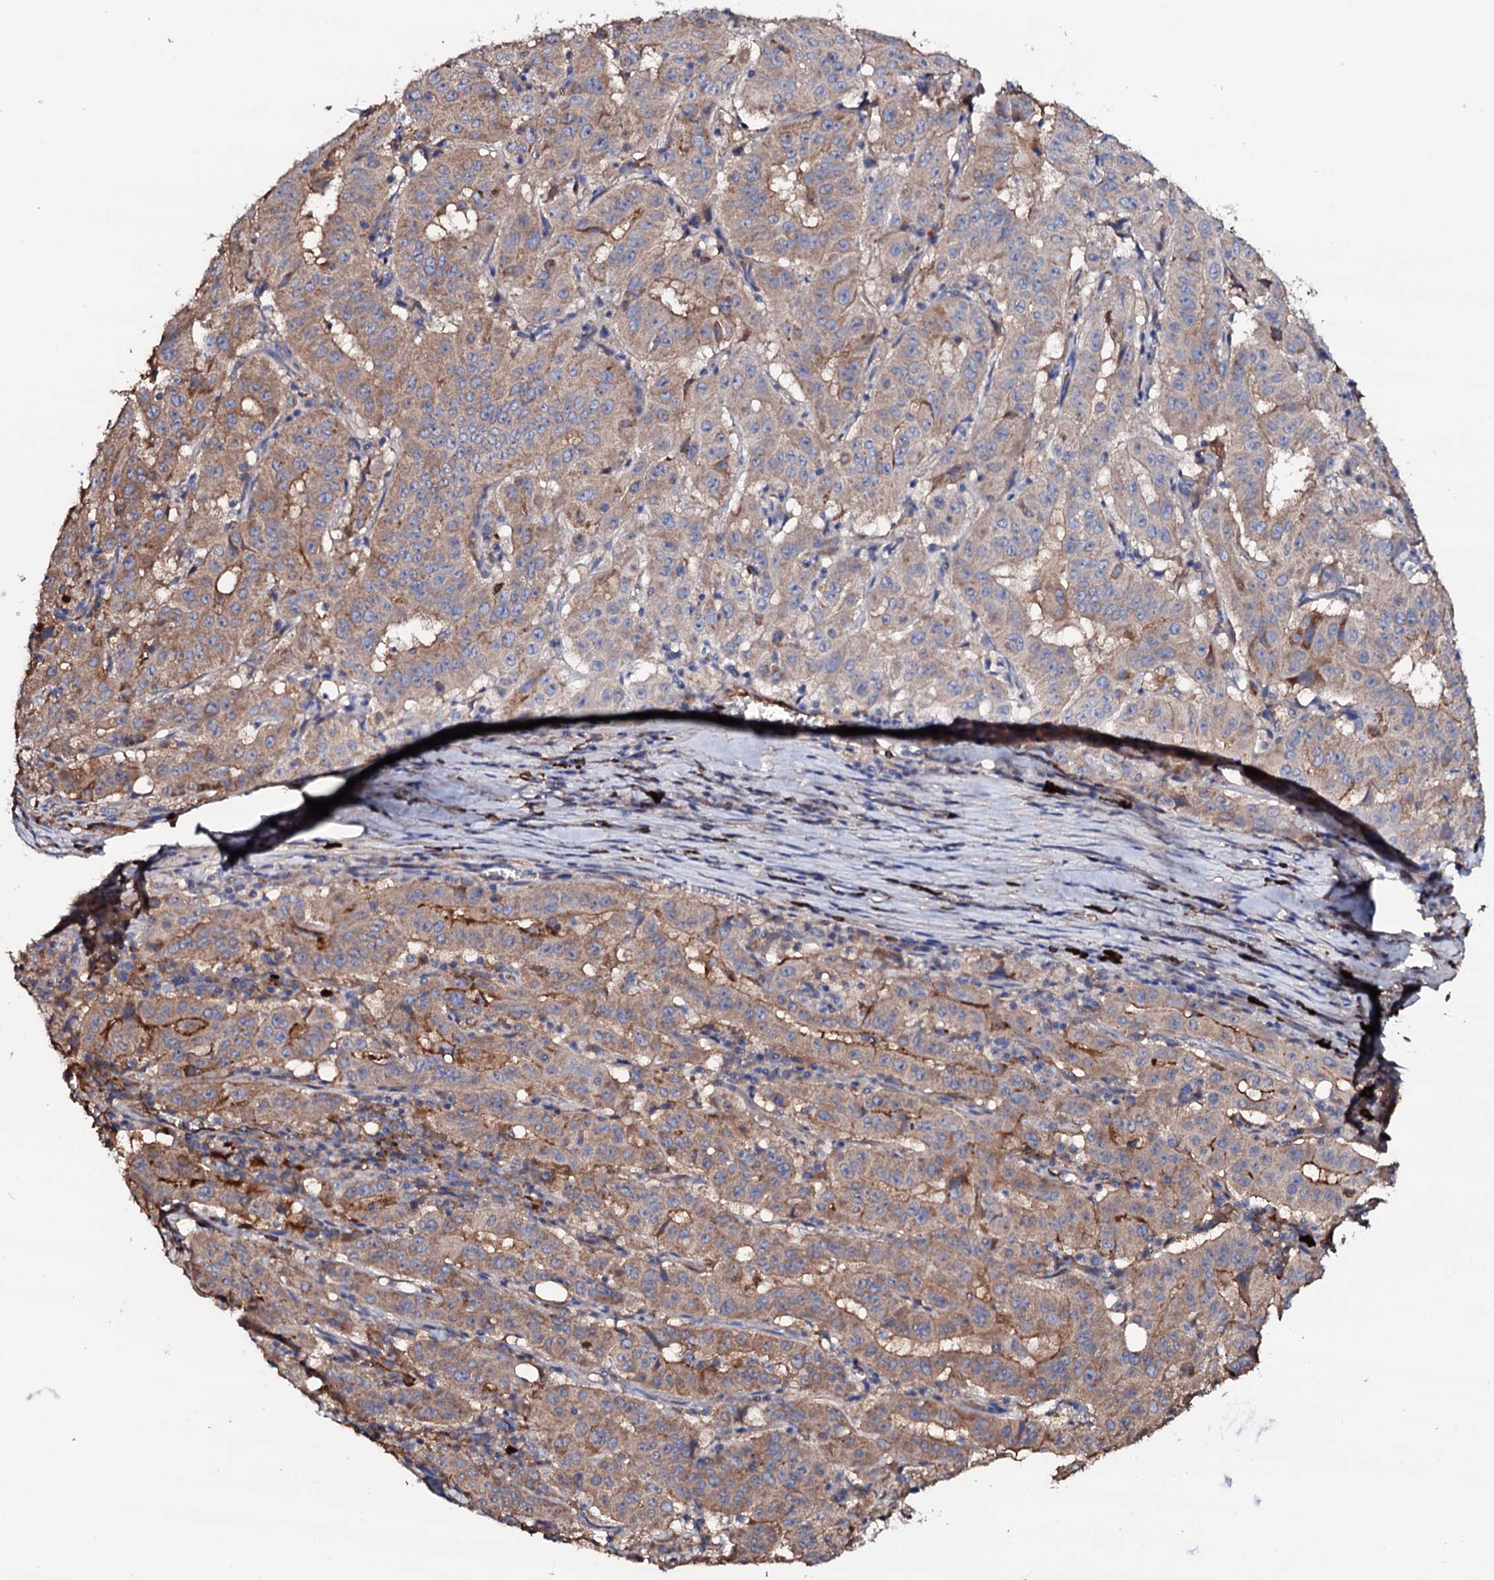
{"staining": {"intensity": "moderate", "quantity": ">75%", "location": "cytoplasmic/membranous"}, "tissue": "pancreatic cancer", "cell_type": "Tumor cells", "image_type": "cancer", "snomed": [{"axis": "morphology", "description": "Adenocarcinoma, NOS"}, {"axis": "topography", "description": "Pancreas"}], "caption": "The photomicrograph shows immunohistochemical staining of pancreatic adenocarcinoma. There is moderate cytoplasmic/membranous positivity is present in about >75% of tumor cells.", "gene": "TCAF2", "patient": {"sex": "male", "age": 63}}